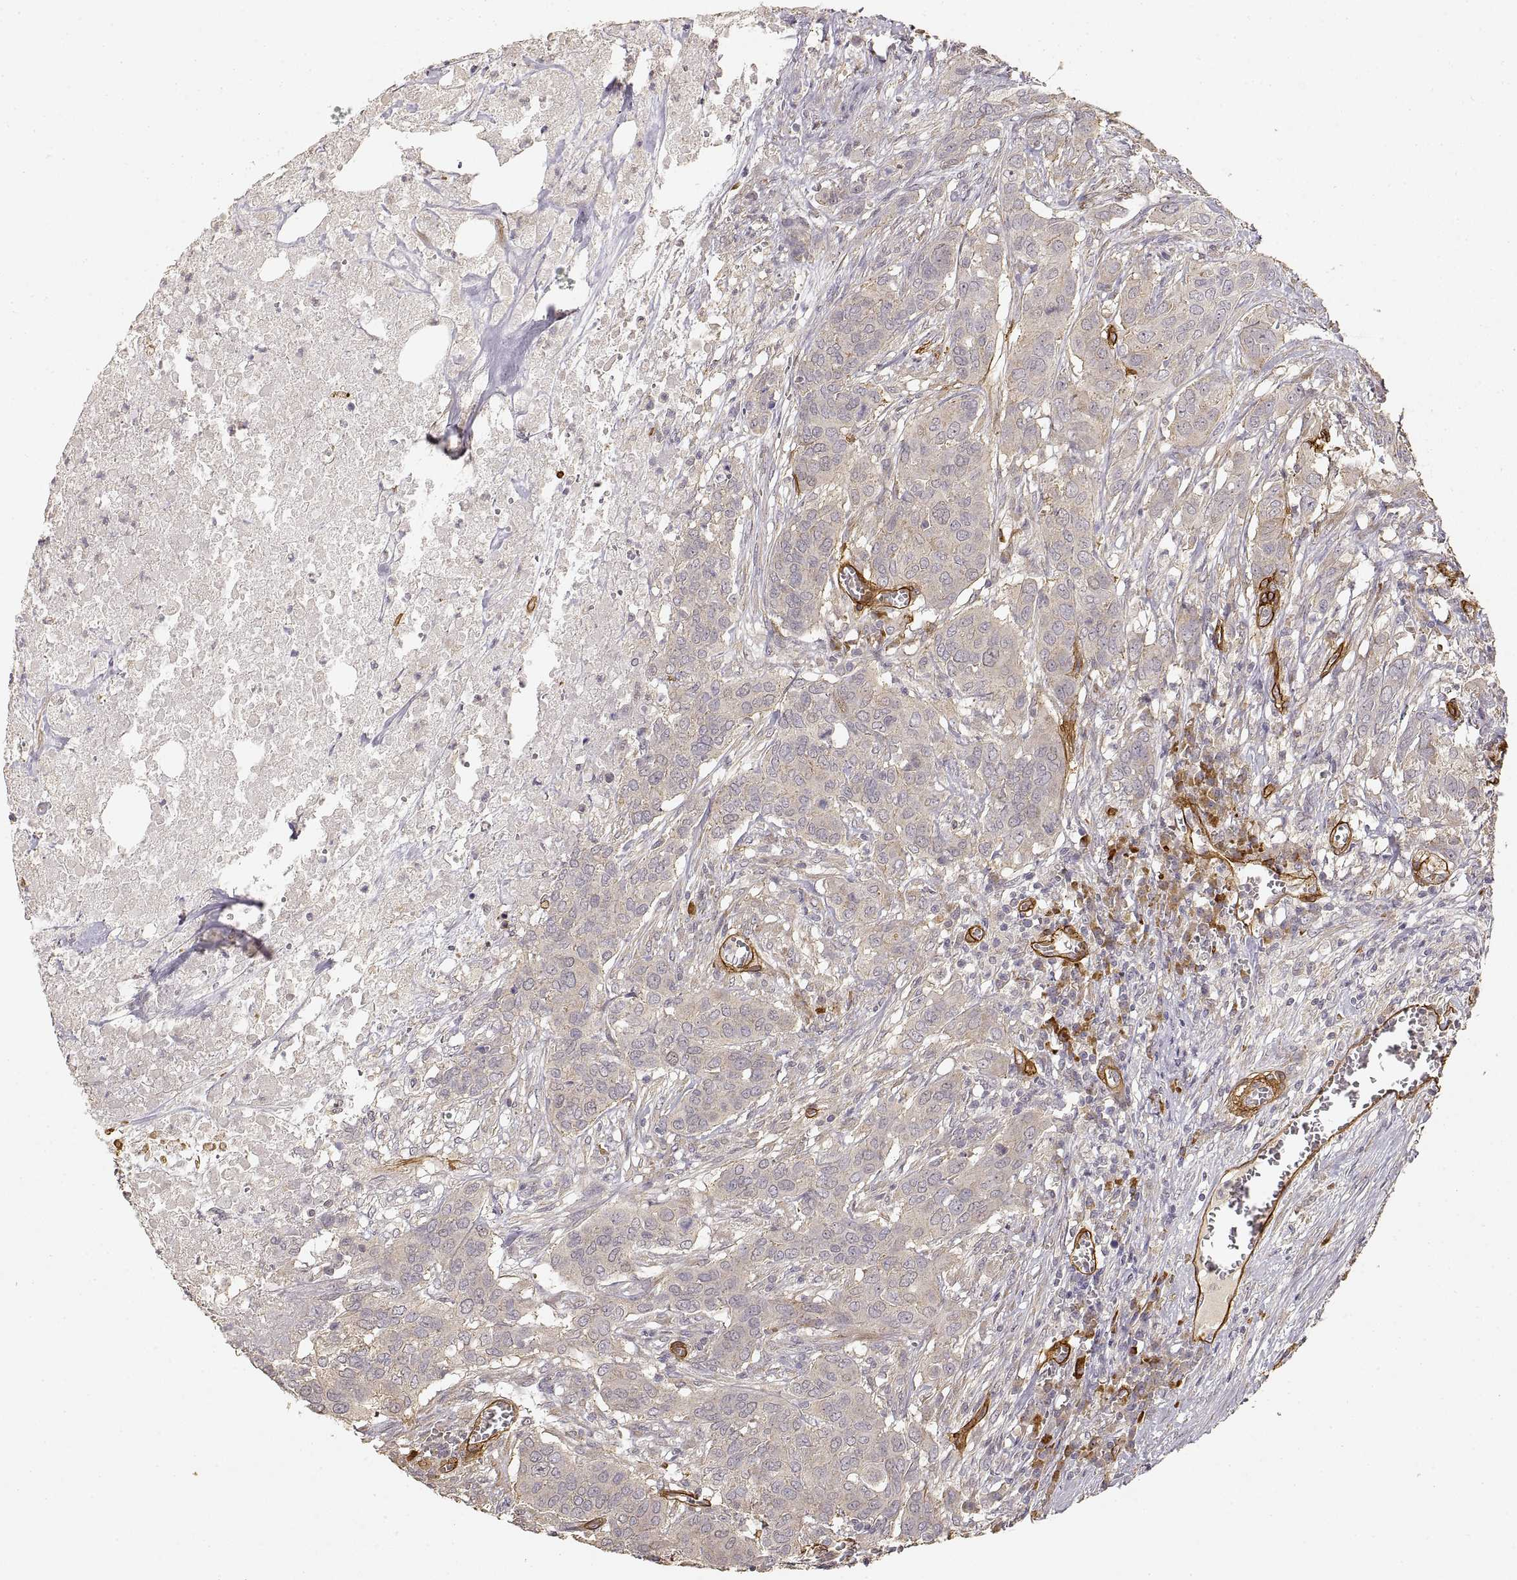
{"staining": {"intensity": "weak", "quantity": "25%-75%", "location": "cytoplasmic/membranous"}, "tissue": "urothelial cancer", "cell_type": "Tumor cells", "image_type": "cancer", "snomed": [{"axis": "morphology", "description": "Urothelial carcinoma, NOS"}, {"axis": "morphology", "description": "Urothelial carcinoma, High grade"}, {"axis": "topography", "description": "Urinary bladder"}], "caption": "Tumor cells reveal weak cytoplasmic/membranous expression in about 25%-75% of cells in urothelial cancer.", "gene": "LAMA4", "patient": {"sex": "male", "age": 63}}